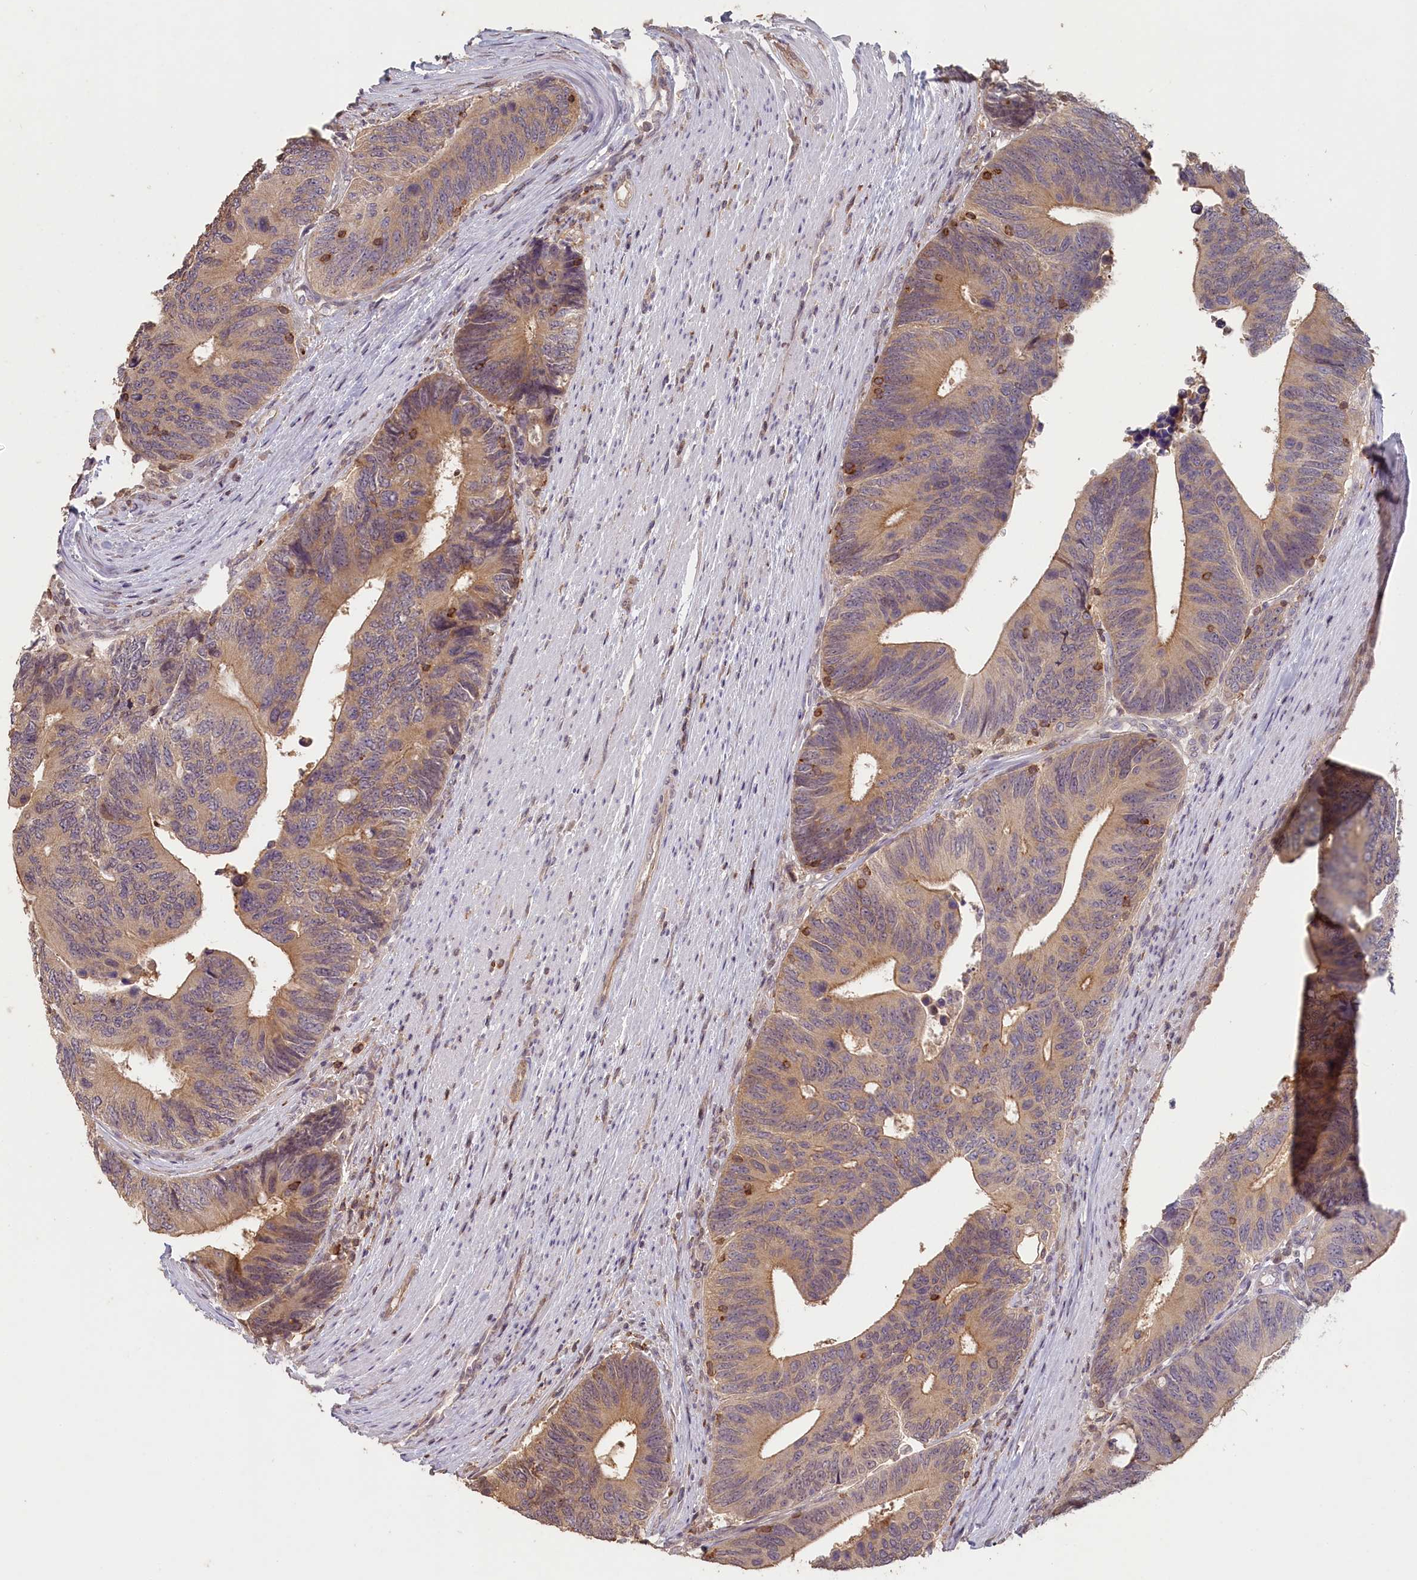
{"staining": {"intensity": "weak", "quantity": "25%-75%", "location": "cytoplasmic/membranous"}, "tissue": "colorectal cancer", "cell_type": "Tumor cells", "image_type": "cancer", "snomed": [{"axis": "morphology", "description": "Adenocarcinoma, NOS"}, {"axis": "topography", "description": "Colon"}], "caption": "Protein staining by immunohistochemistry exhibits weak cytoplasmic/membranous staining in about 25%-75% of tumor cells in adenocarcinoma (colorectal).", "gene": "MADD", "patient": {"sex": "male", "age": 87}}